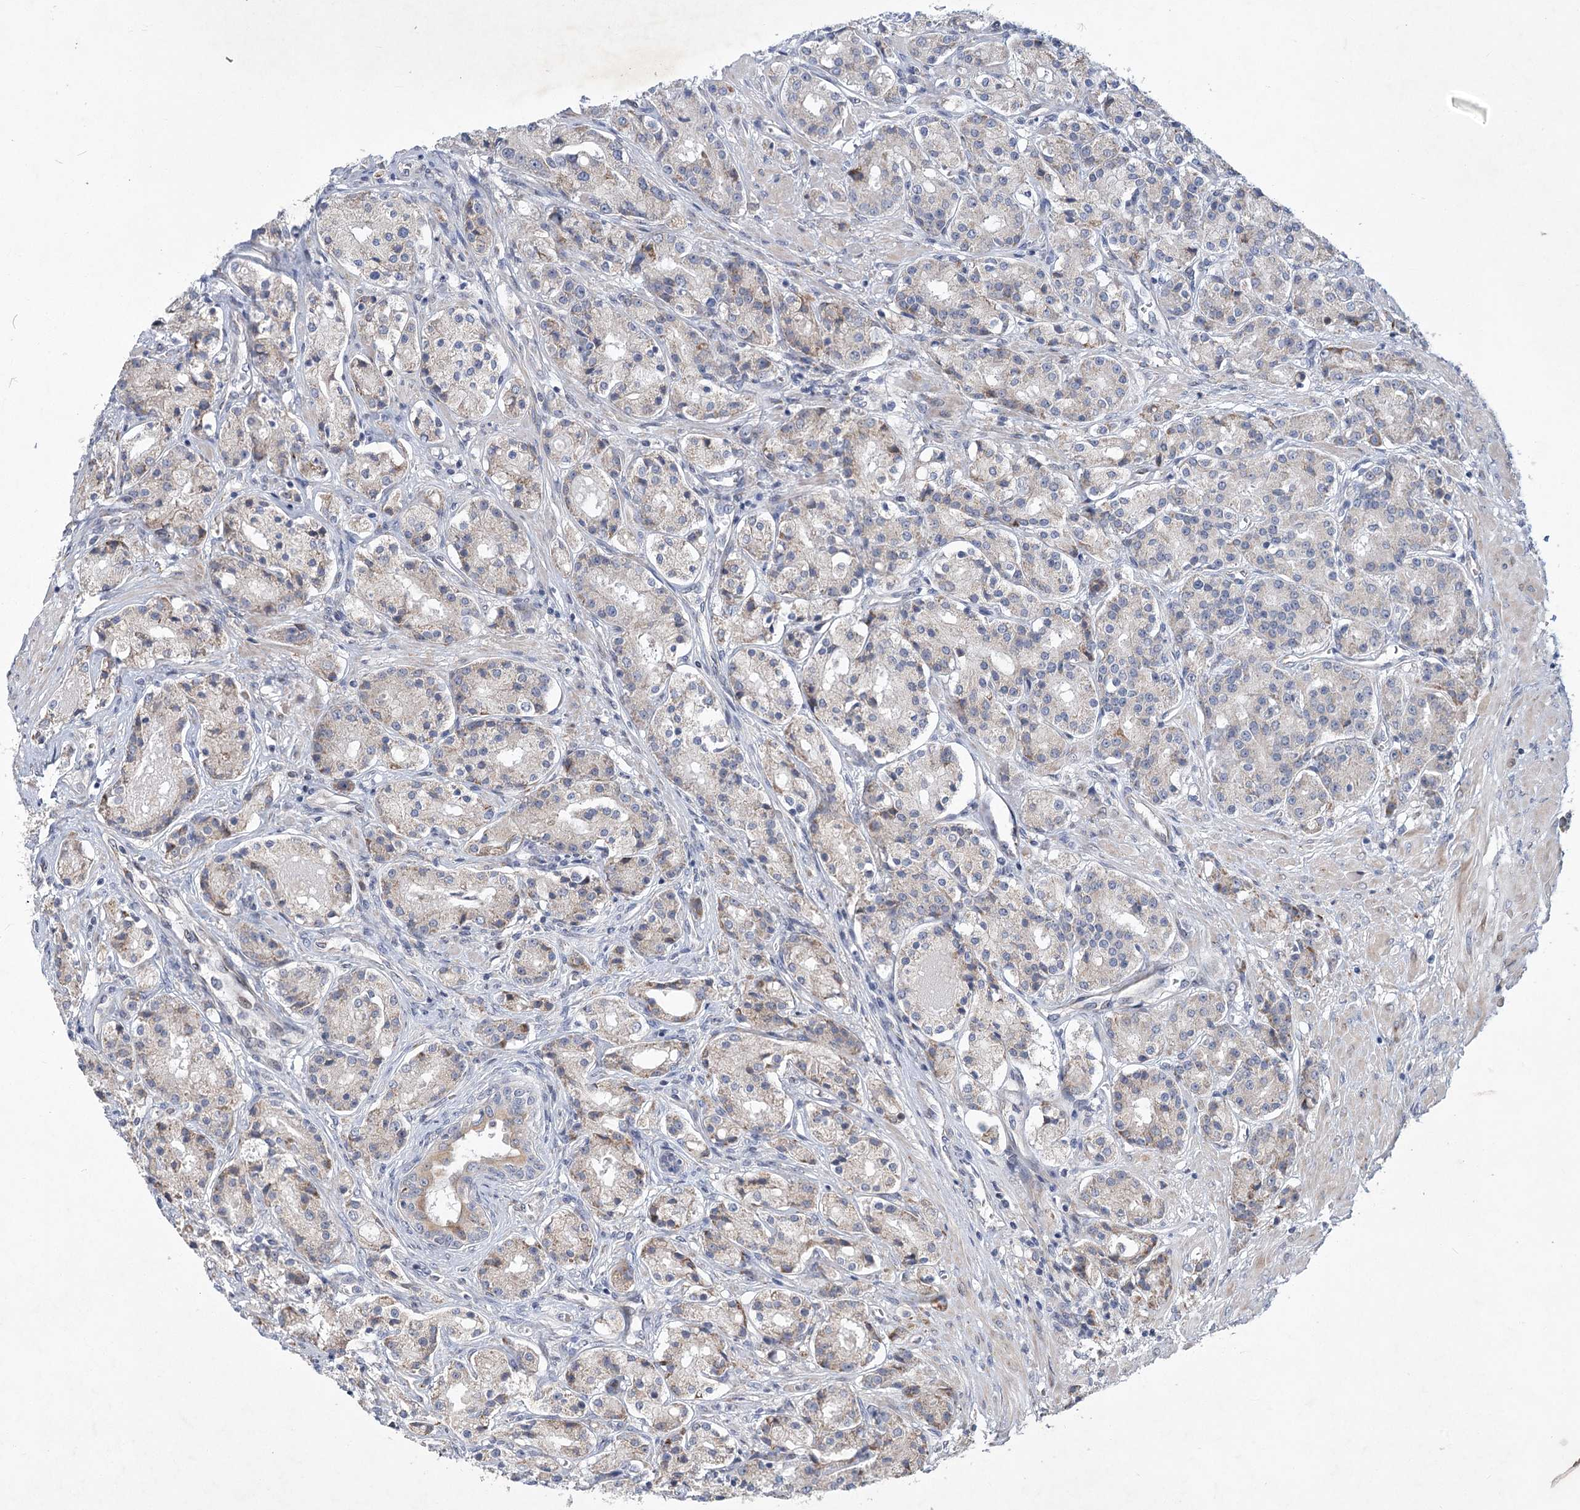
{"staining": {"intensity": "weak", "quantity": "<25%", "location": "cytoplasmic/membranous"}, "tissue": "prostate cancer", "cell_type": "Tumor cells", "image_type": "cancer", "snomed": [{"axis": "morphology", "description": "Adenocarcinoma, High grade"}, {"axis": "topography", "description": "Prostate"}], "caption": "This is a micrograph of immunohistochemistry (IHC) staining of prostate cancer, which shows no staining in tumor cells.", "gene": "GCNT4", "patient": {"sex": "male", "age": 60}}